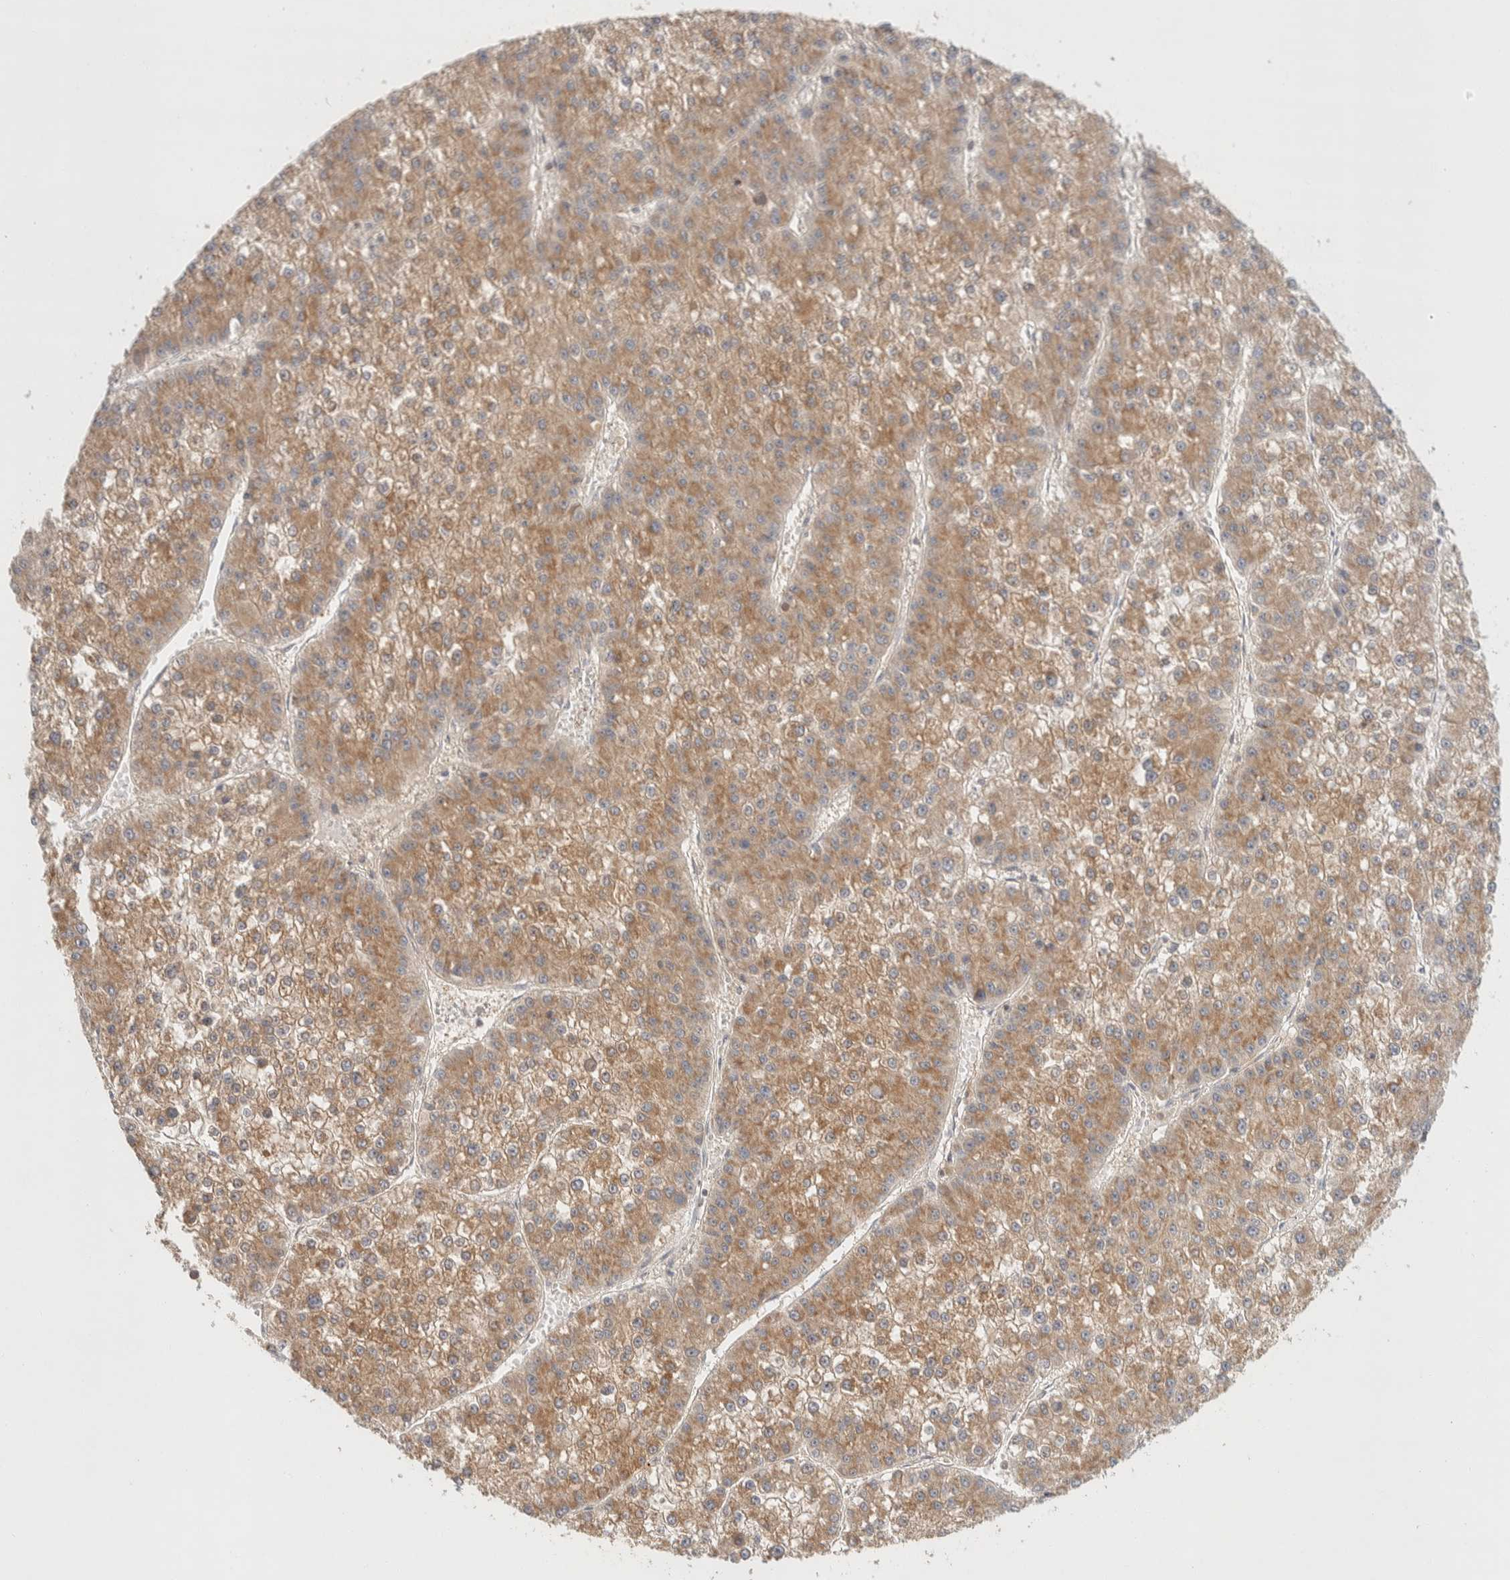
{"staining": {"intensity": "moderate", "quantity": ">75%", "location": "cytoplasmic/membranous"}, "tissue": "liver cancer", "cell_type": "Tumor cells", "image_type": "cancer", "snomed": [{"axis": "morphology", "description": "Carcinoma, Hepatocellular, NOS"}, {"axis": "topography", "description": "Liver"}], "caption": "IHC (DAB) staining of human liver cancer (hepatocellular carcinoma) shows moderate cytoplasmic/membranous protein staining in about >75% of tumor cells.", "gene": "KIF9", "patient": {"sex": "female", "age": 73}}